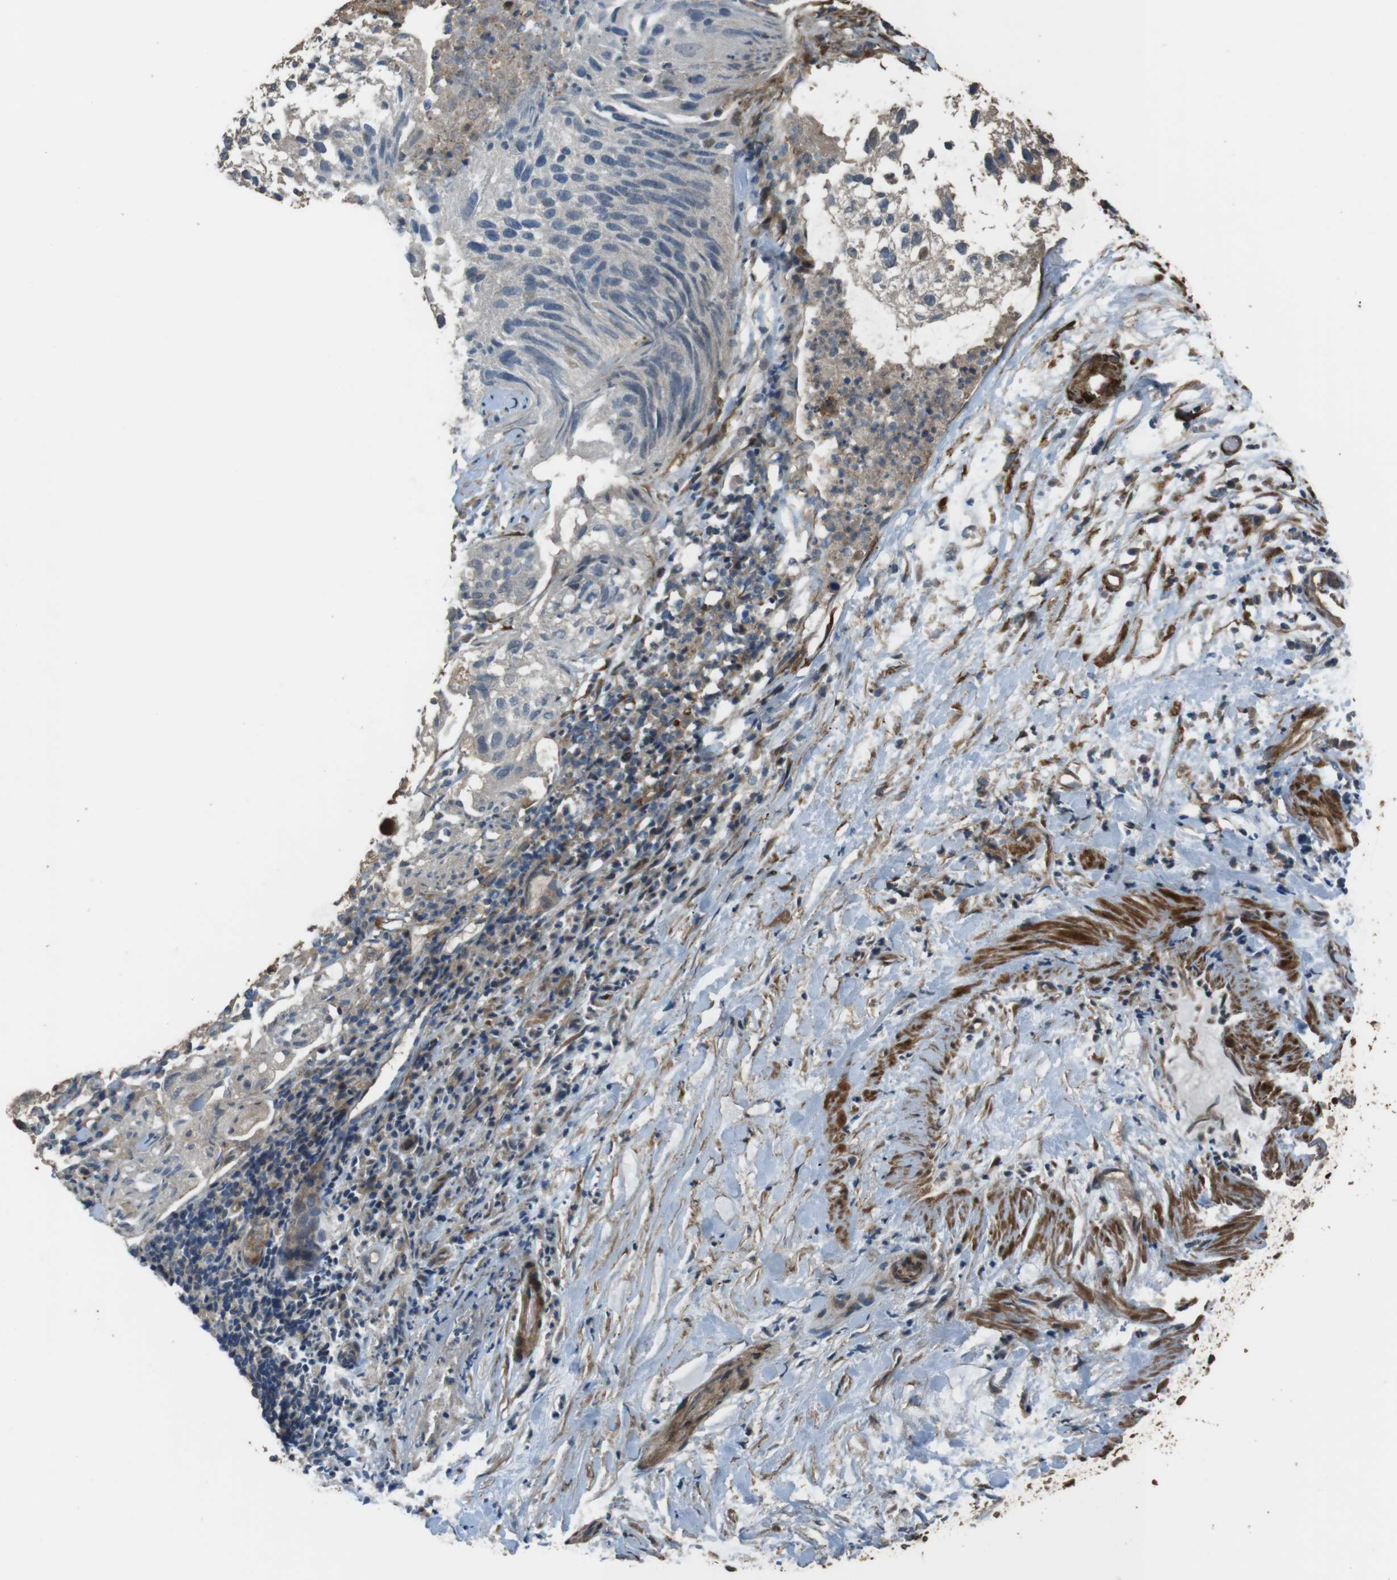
{"staining": {"intensity": "negative", "quantity": "none", "location": "none"}, "tissue": "lung cancer", "cell_type": "Tumor cells", "image_type": "cancer", "snomed": [{"axis": "morphology", "description": "Inflammation, NOS"}, {"axis": "morphology", "description": "Squamous cell carcinoma, NOS"}, {"axis": "topography", "description": "Lymph node"}, {"axis": "topography", "description": "Soft tissue"}, {"axis": "topography", "description": "Lung"}], "caption": "A high-resolution photomicrograph shows immunohistochemistry staining of lung cancer, which displays no significant expression in tumor cells.", "gene": "MSRB3", "patient": {"sex": "male", "age": 66}}